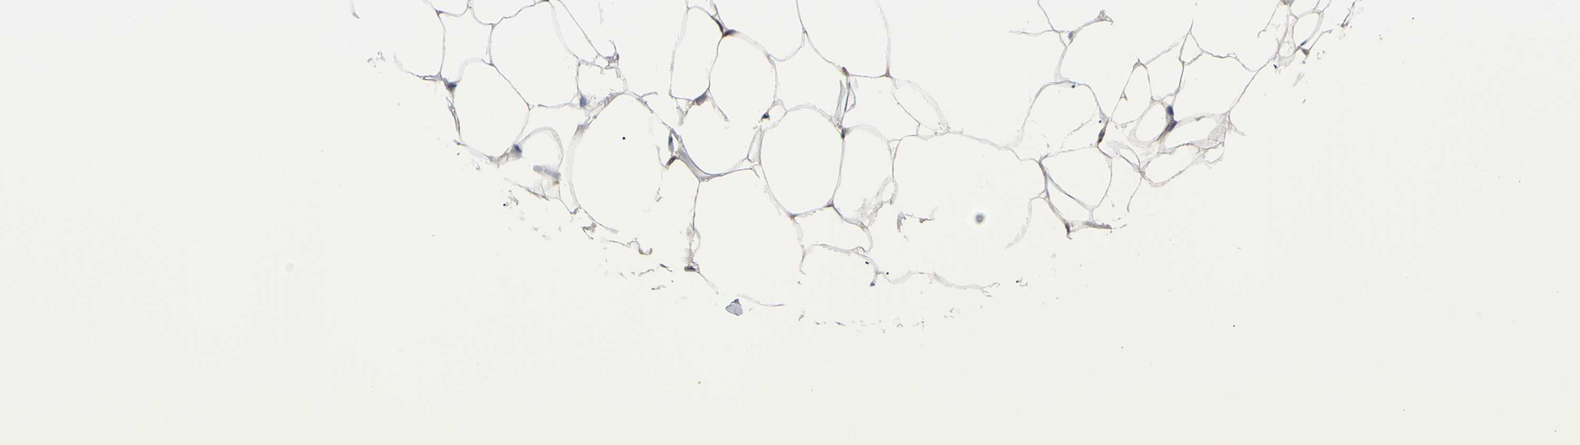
{"staining": {"intensity": "moderate", "quantity": "<25%", "location": "cytoplasmic/membranous"}, "tissue": "adipose tissue", "cell_type": "Adipocytes", "image_type": "normal", "snomed": [{"axis": "morphology", "description": "Normal tissue, NOS"}, {"axis": "topography", "description": "Breast"}, {"axis": "topography", "description": "Adipose tissue"}], "caption": "Normal adipose tissue displays moderate cytoplasmic/membranous expression in about <25% of adipocytes, visualized by immunohistochemistry.", "gene": "SVIL", "patient": {"sex": "female", "age": 25}}